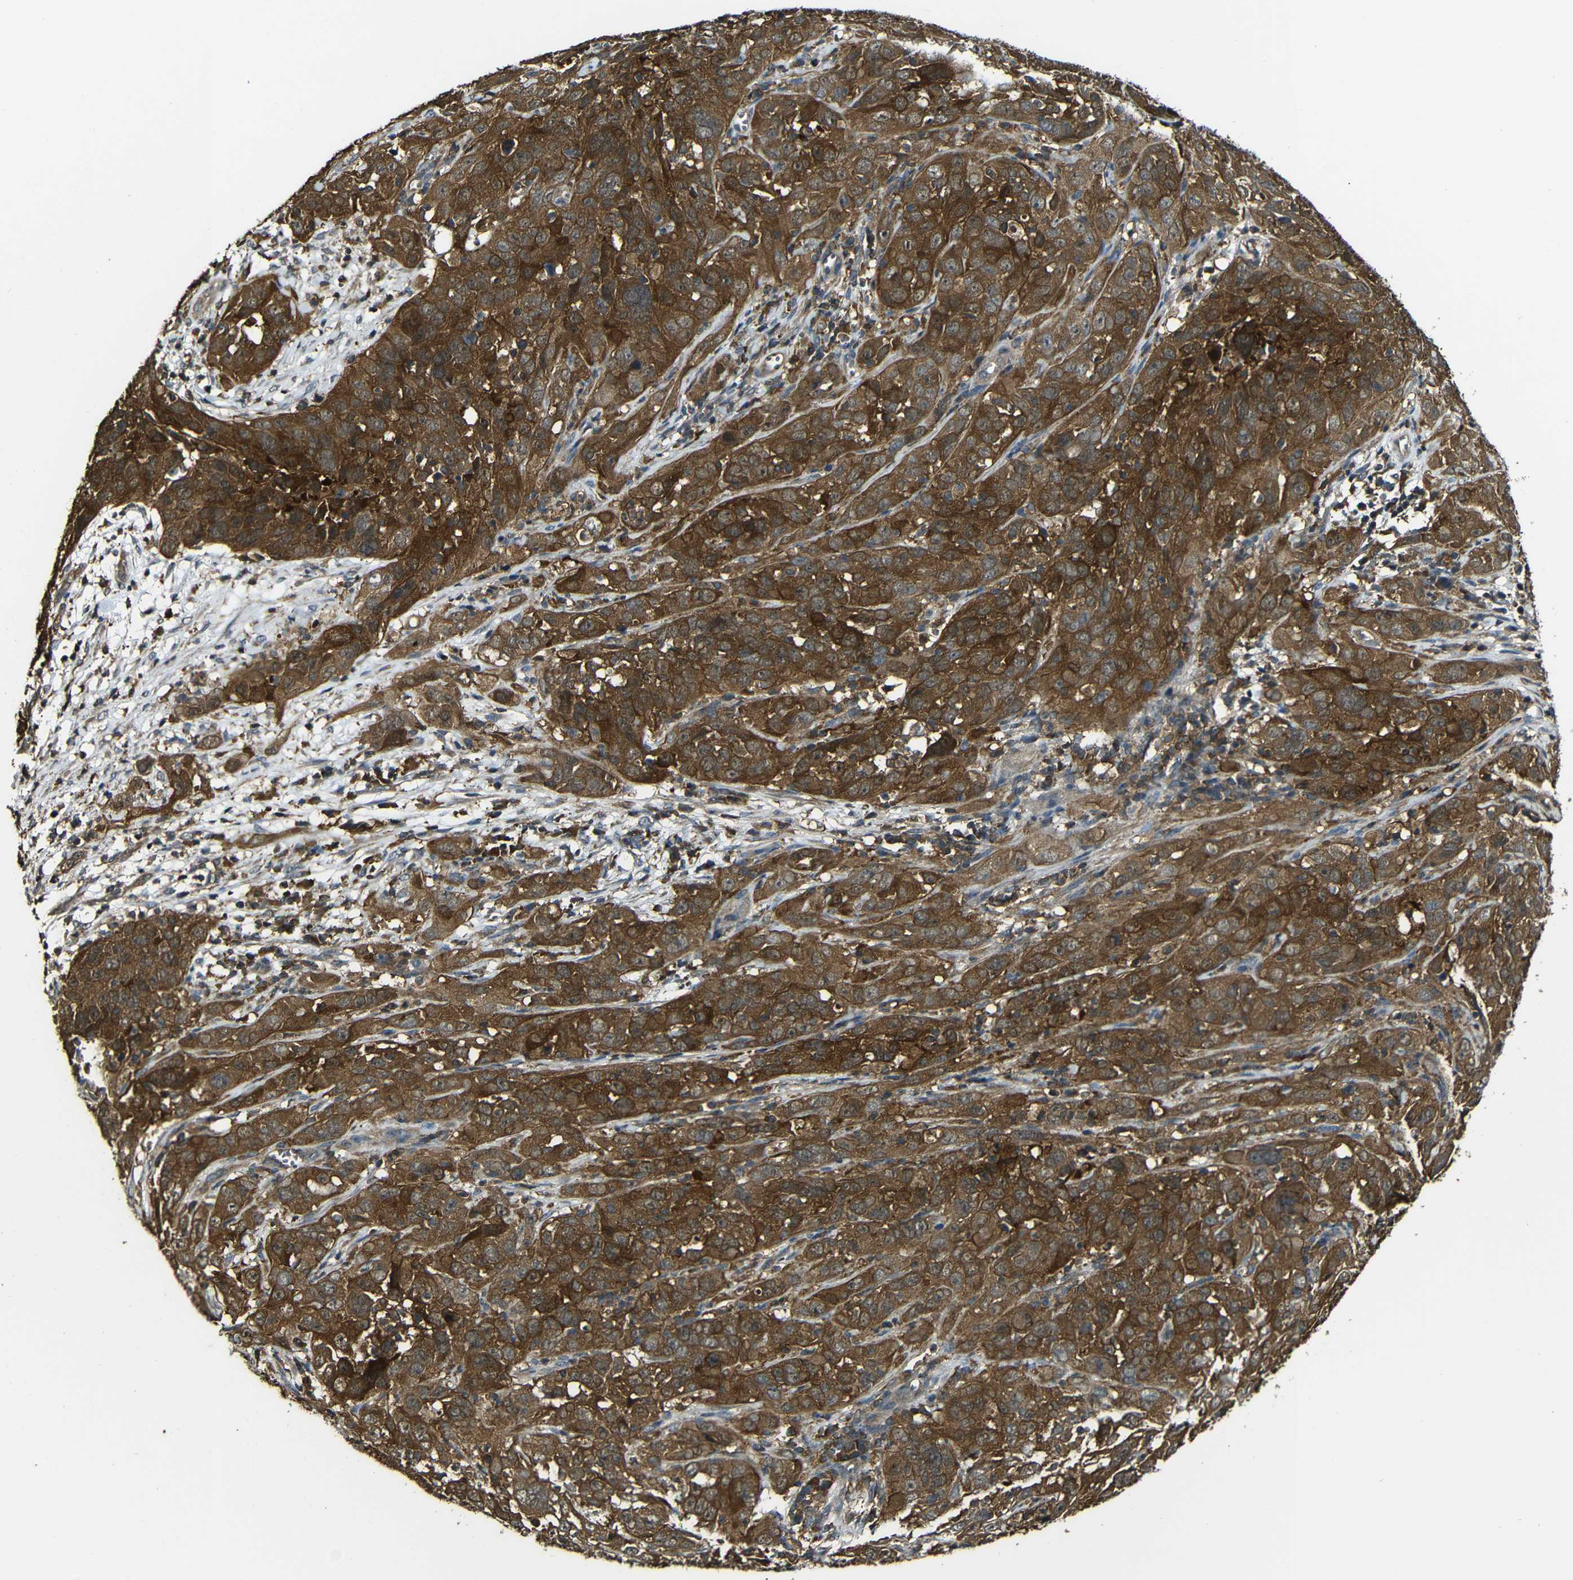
{"staining": {"intensity": "strong", "quantity": ">75%", "location": "cytoplasmic/membranous"}, "tissue": "cervical cancer", "cell_type": "Tumor cells", "image_type": "cancer", "snomed": [{"axis": "morphology", "description": "Squamous cell carcinoma, NOS"}, {"axis": "topography", "description": "Cervix"}], "caption": "Brown immunohistochemical staining in human cervical cancer (squamous cell carcinoma) reveals strong cytoplasmic/membranous staining in approximately >75% of tumor cells. (DAB IHC, brown staining for protein, blue staining for nuclei).", "gene": "CASP8", "patient": {"sex": "female", "age": 32}}